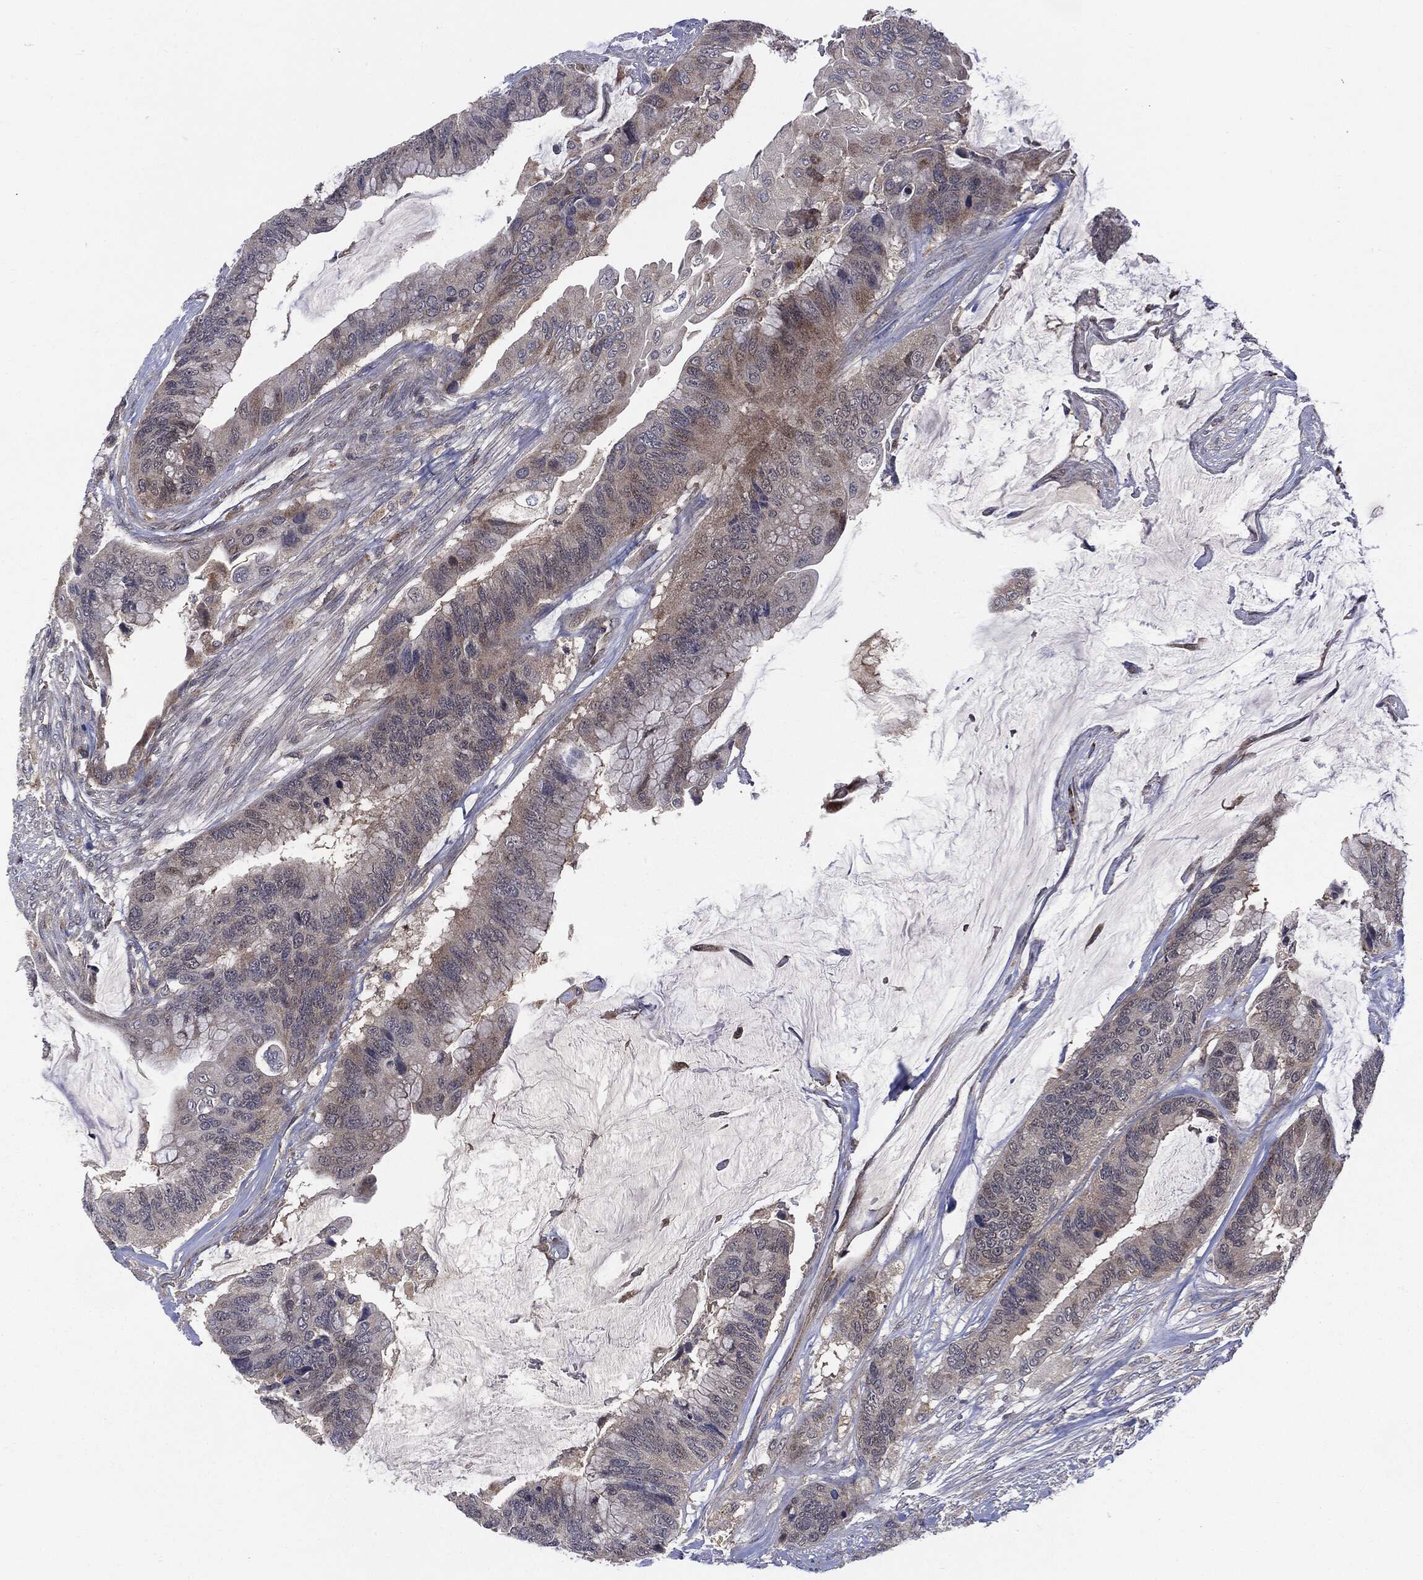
{"staining": {"intensity": "negative", "quantity": "none", "location": "none"}, "tissue": "colorectal cancer", "cell_type": "Tumor cells", "image_type": "cancer", "snomed": [{"axis": "morphology", "description": "Adenocarcinoma, NOS"}, {"axis": "topography", "description": "Rectum"}], "caption": "Colorectal adenocarcinoma was stained to show a protein in brown. There is no significant positivity in tumor cells.", "gene": "PTPA", "patient": {"sex": "female", "age": 59}}